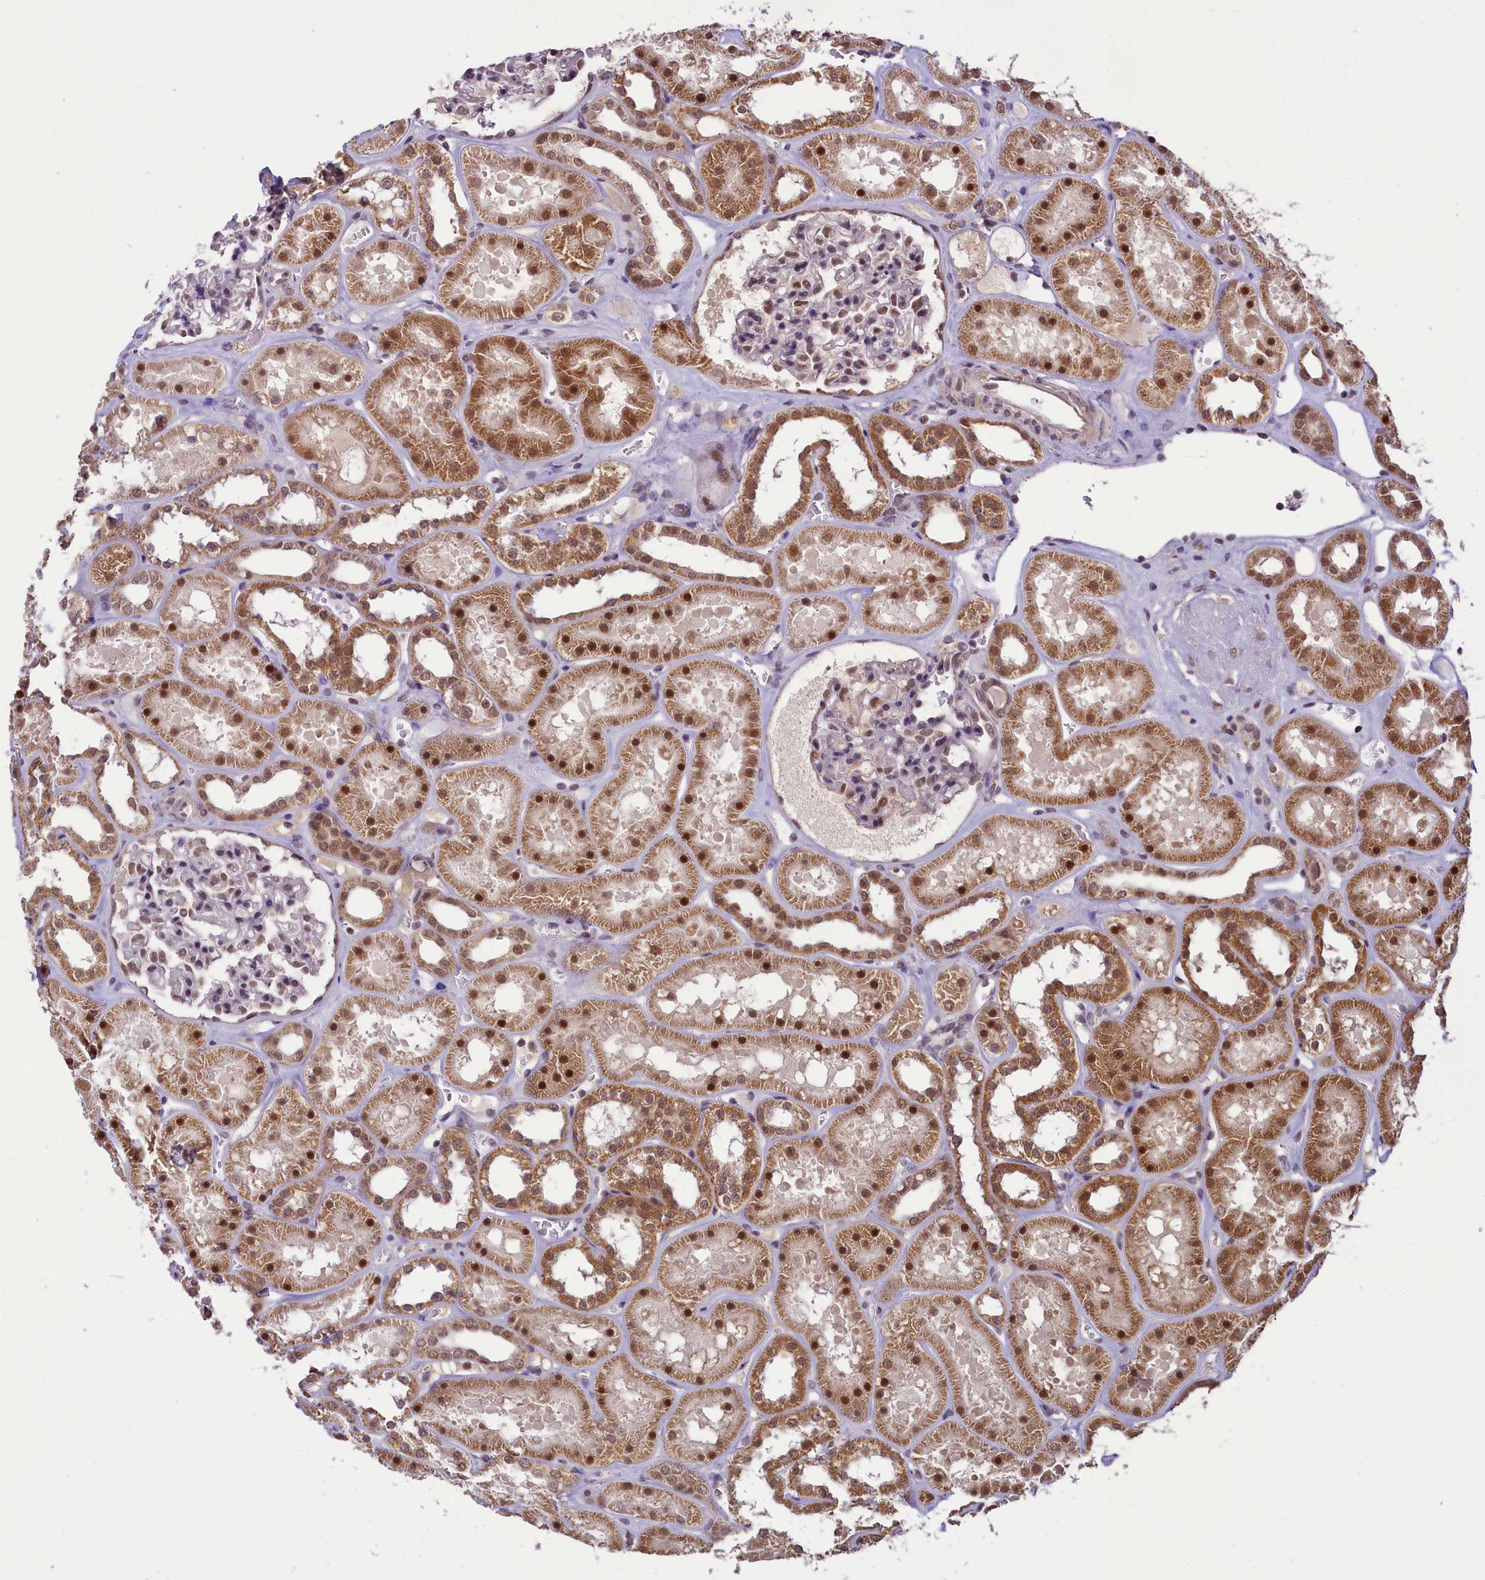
{"staining": {"intensity": "moderate", "quantity": "25%-75%", "location": "nuclear"}, "tissue": "kidney", "cell_type": "Cells in glomeruli", "image_type": "normal", "snomed": [{"axis": "morphology", "description": "Normal tissue, NOS"}, {"axis": "topography", "description": "Kidney"}], "caption": "Normal kidney was stained to show a protein in brown. There is medium levels of moderate nuclear positivity in about 25%-75% of cells in glomeruli. Nuclei are stained in blue.", "gene": "PAF1", "patient": {"sex": "female", "age": 41}}